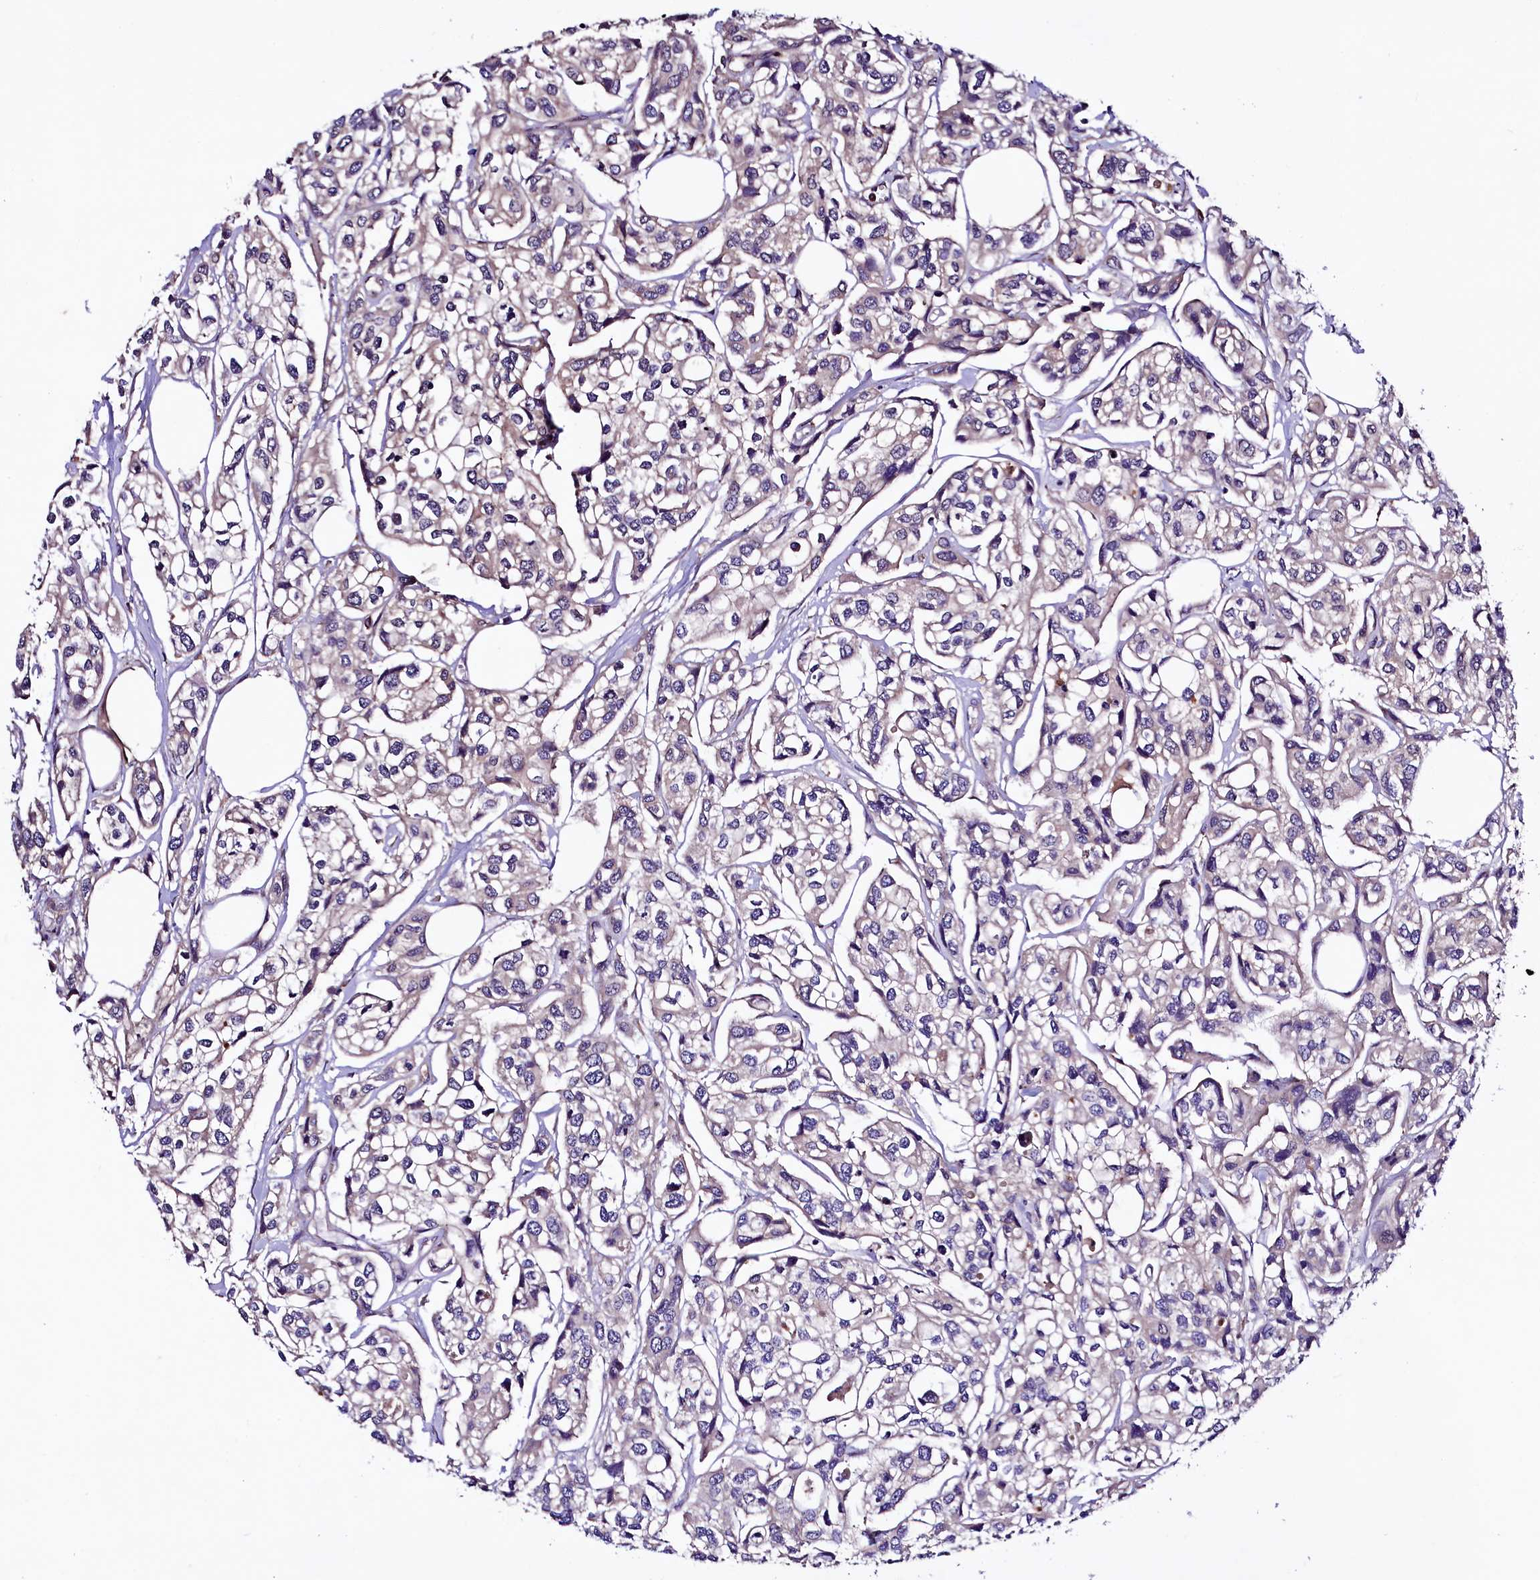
{"staining": {"intensity": "weak", "quantity": "<25%", "location": "cytoplasmic/membranous"}, "tissue": "urothelial cancer", "cell_type": "Tumor cells", "image_type": "cancer", "snomed": [{"axis": "morphology", "description": "Urothelial carcinoma, High grade"}, {"axis": "topography", "description": "Urinary bladder"}], "caption": "Human urothelial cancer stained for a protein using immunohistochemistry demonstrates no positivity in tumor cells.", "gene": "VPS35", "patient": {"sex": "male", "age": 67}}